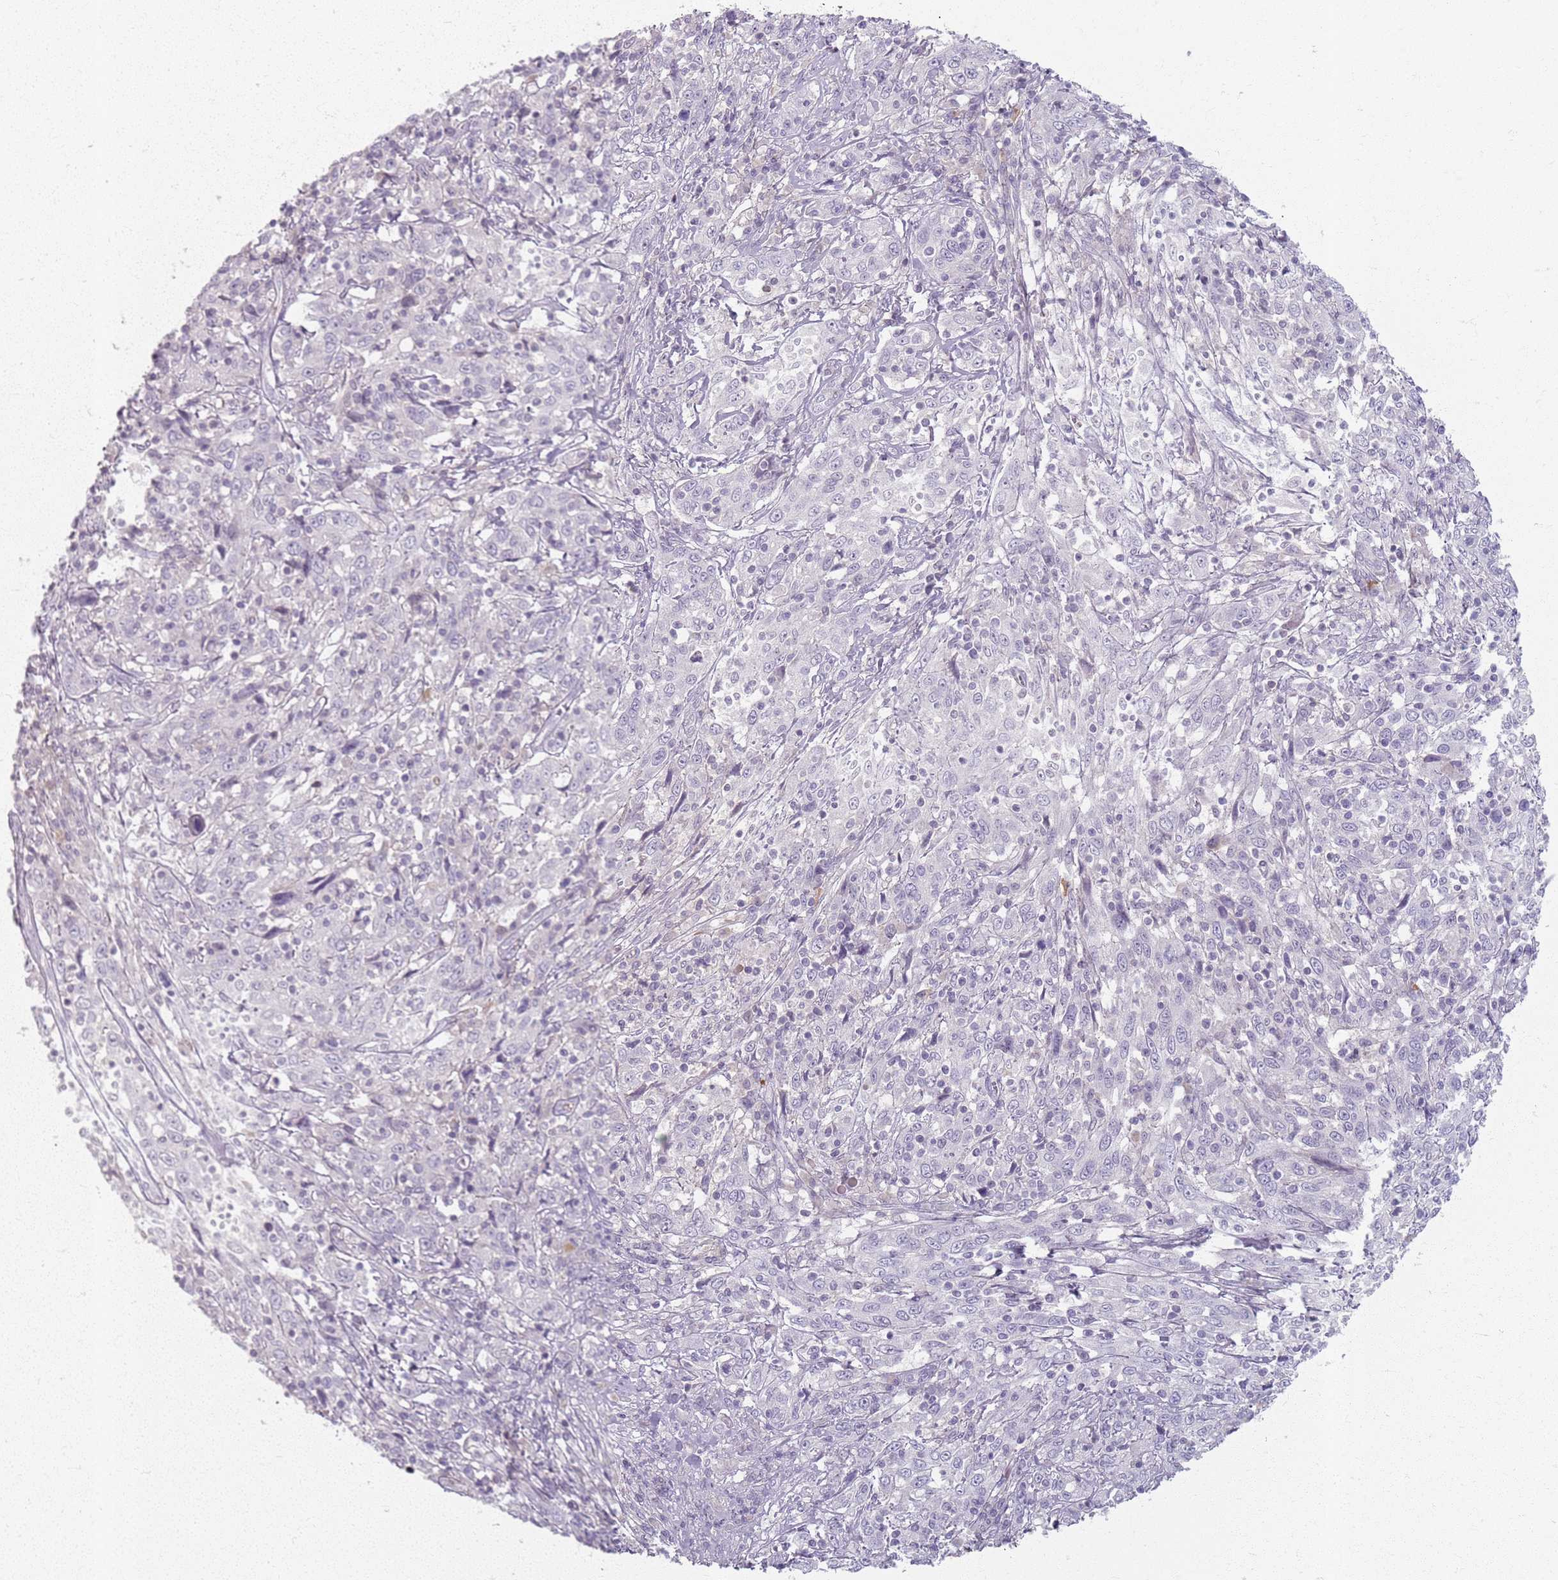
{"staining": {"intensity": "negative", "quantity": "none", "location": "none"}, "tissue": "cervical cancer", "cell_type": "Tumor cells", "image_type": "cancer", "snomed": [{"axis": "morphology", "description": "Squamous cell carcinoma, NOS"}, {"axis": "topography", "description": "Cervix"}], "caption": "IHC image of squamous cell carcinoma (cervical) stained for a protein (brown), which shows no expression in tumor cells. Brightfield microscopy of IHC stained with DAB (brown) and hematoxylin (blue), captured at high magnification.", "gene": "CRIPT", "patient": {"sex": "female", "age": 46}}